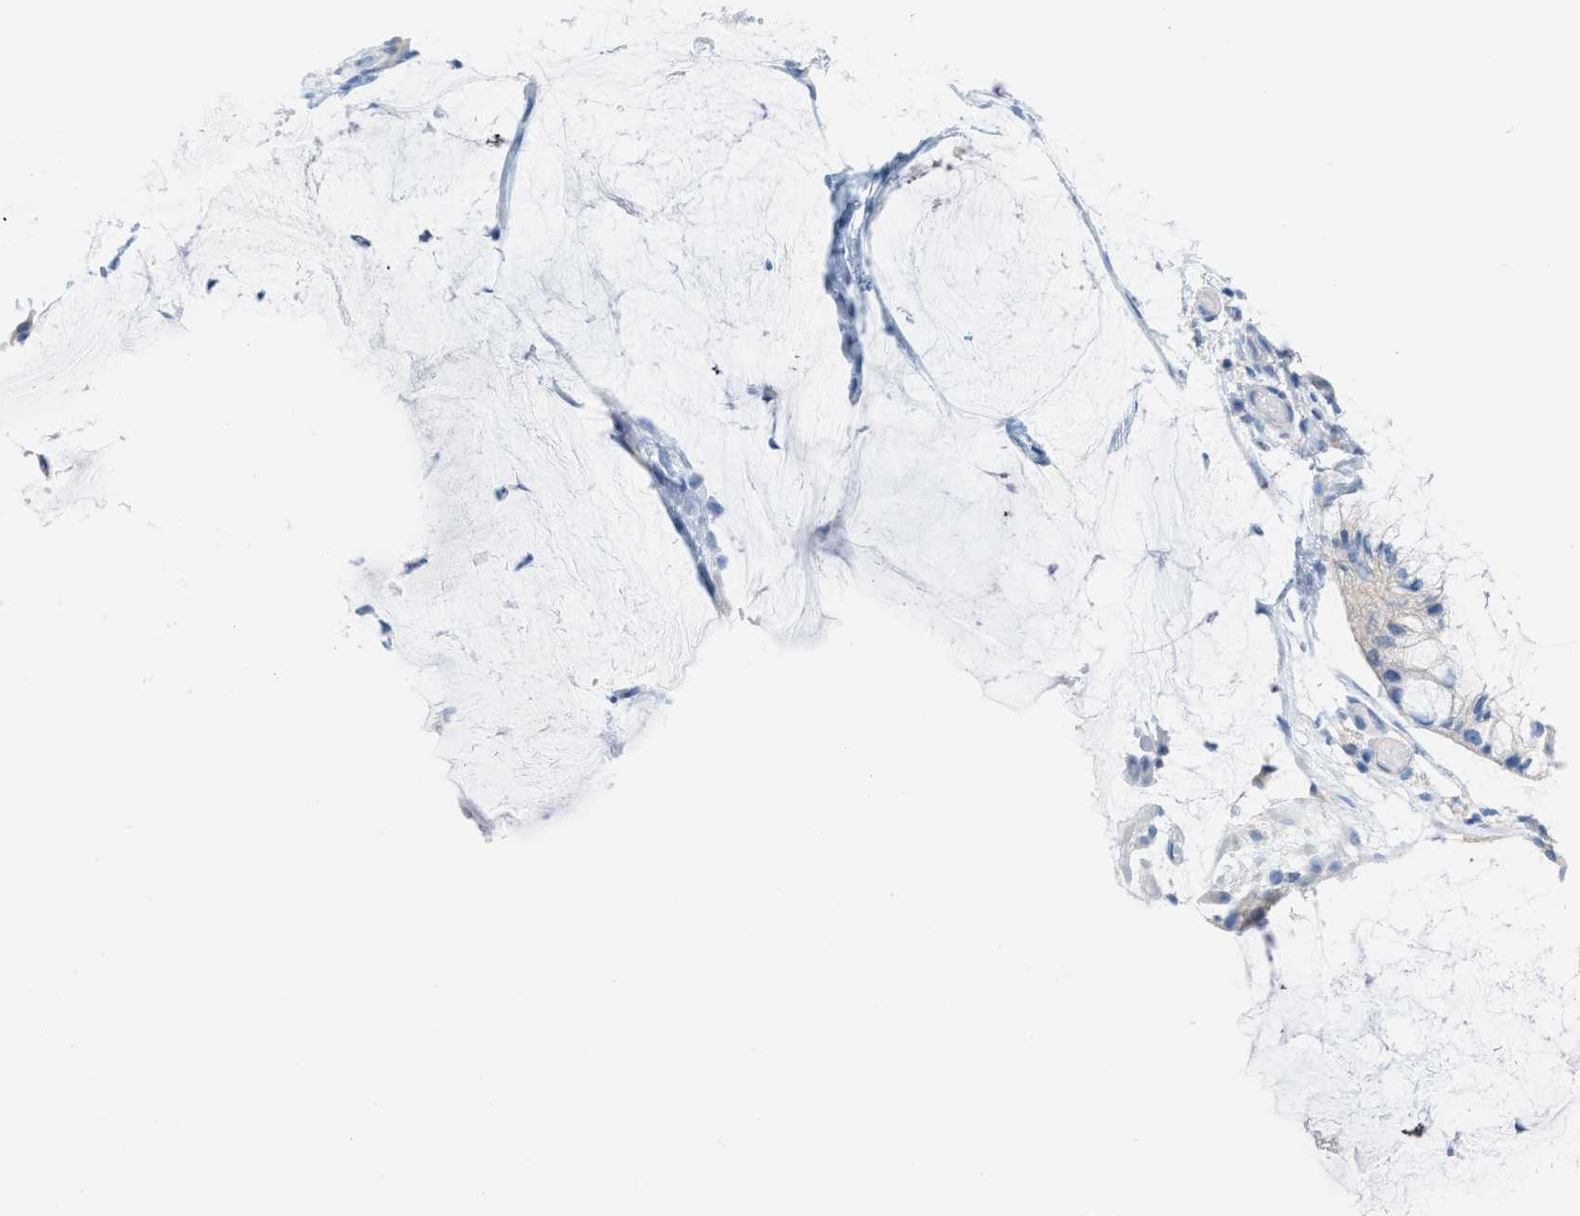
{"staining": {"intensity": "negative", "quantity": "none", "location": "none"}, "tissue": "ovarian cancer", "cell_type": "Tumor cells", "image_type": "cancer", "snomed": [{"axis": "morphology", "description": "Cystadenocarcinoma, mucinous, NOS"}, {"axis": "topography", "description": "Ovary"}], "caption": "Ovarian mucinous cystadenocarcinoma was stained to show a protein in brown. There is no significant staining in tumor cells.", "gene": "SLC3A2", "patient": {"sex": "female", "age": 39}}